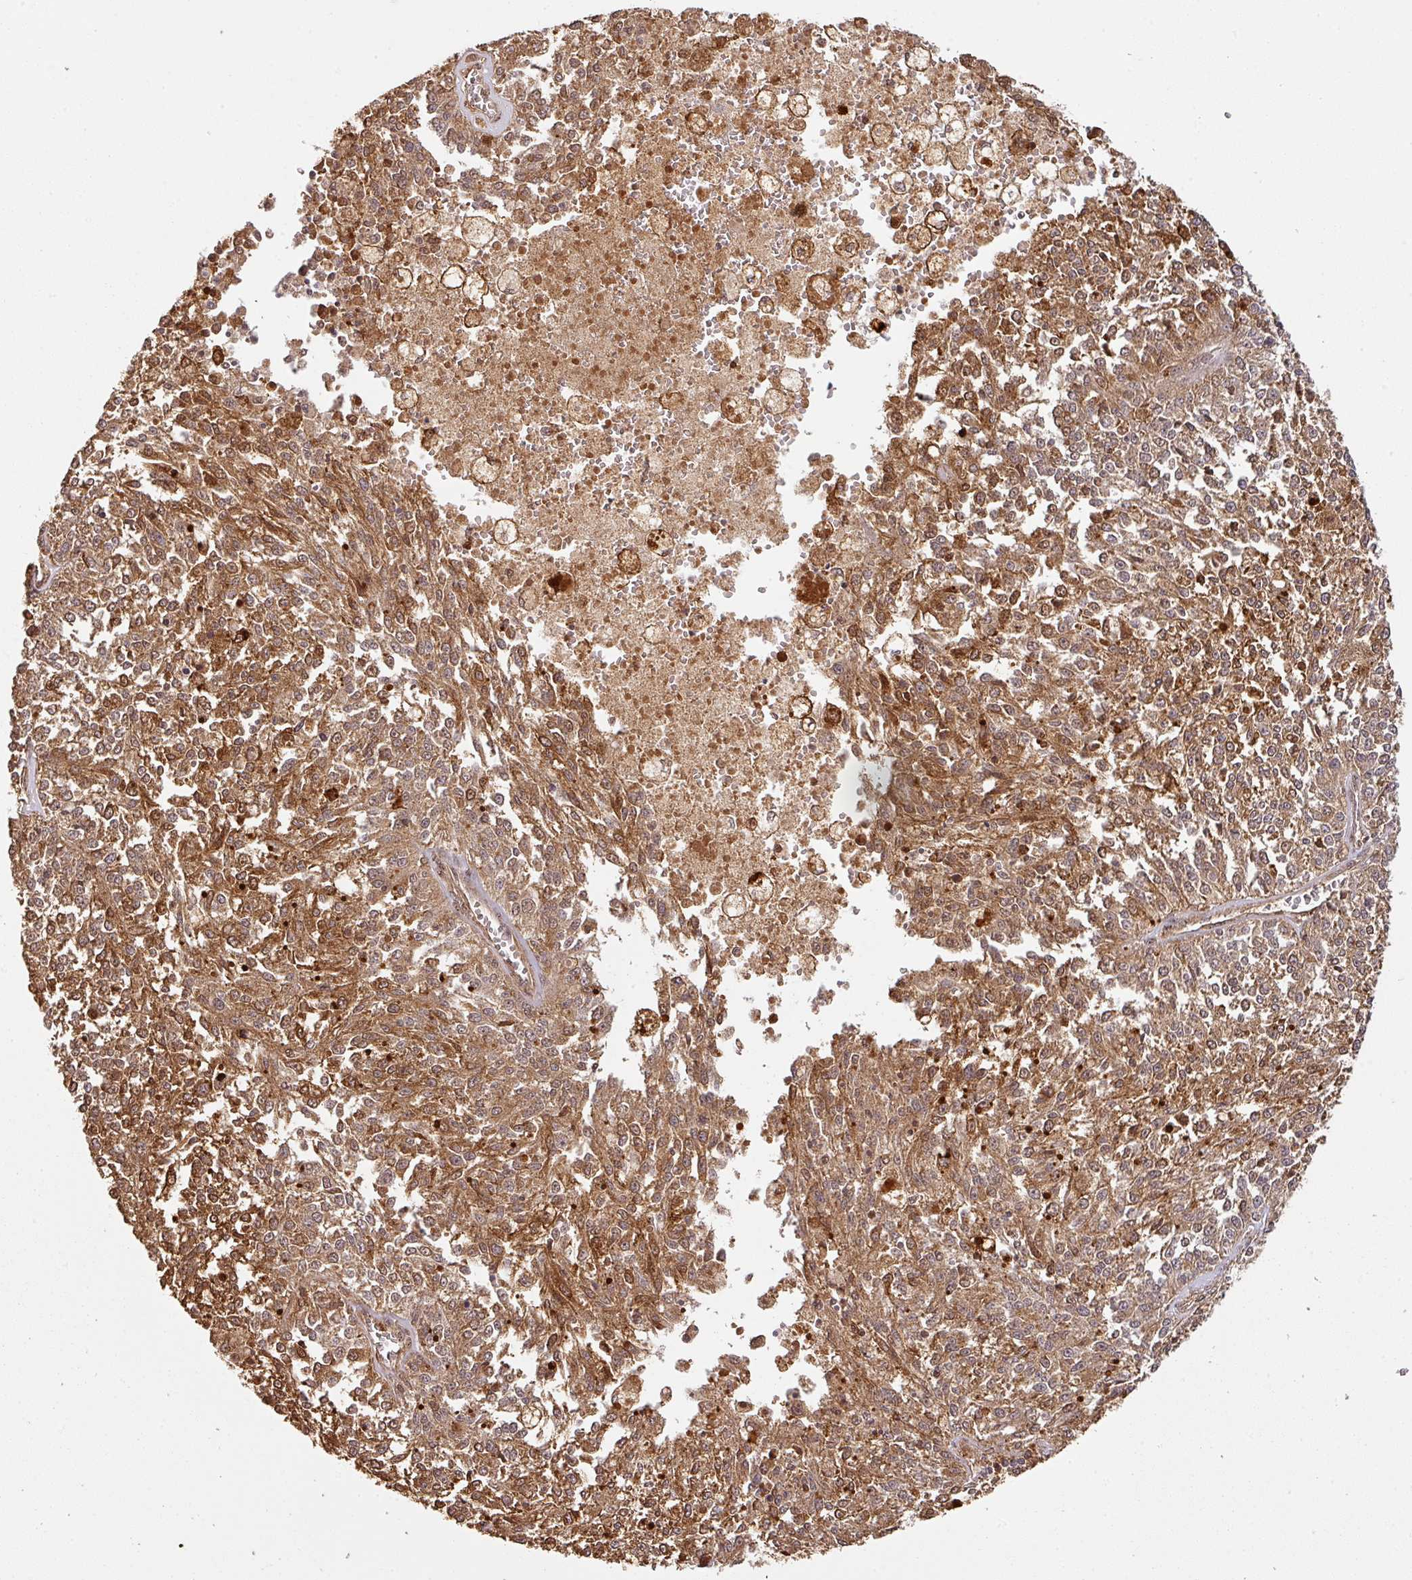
{"staining": {"intensity": "strong", "quantity": ">75%", "location": "cytoplasmic/membranous,nuclear"}, "tissue": "melanoma", "cell_type": "Tumor cells", "image_type": "cancer", "snomed": [{"axis": "morphology", "description": "Malignant melanoma, NOS"}, {"axis": "topography", "description": "Skin"}], "caption": "A brown stain shows strong cytoplasmic/membranous and nuclear positivity of a protein in melanoma tumor cells.", "gene": "ZNF322", "patient": {"sex": "female", "age": 64}}